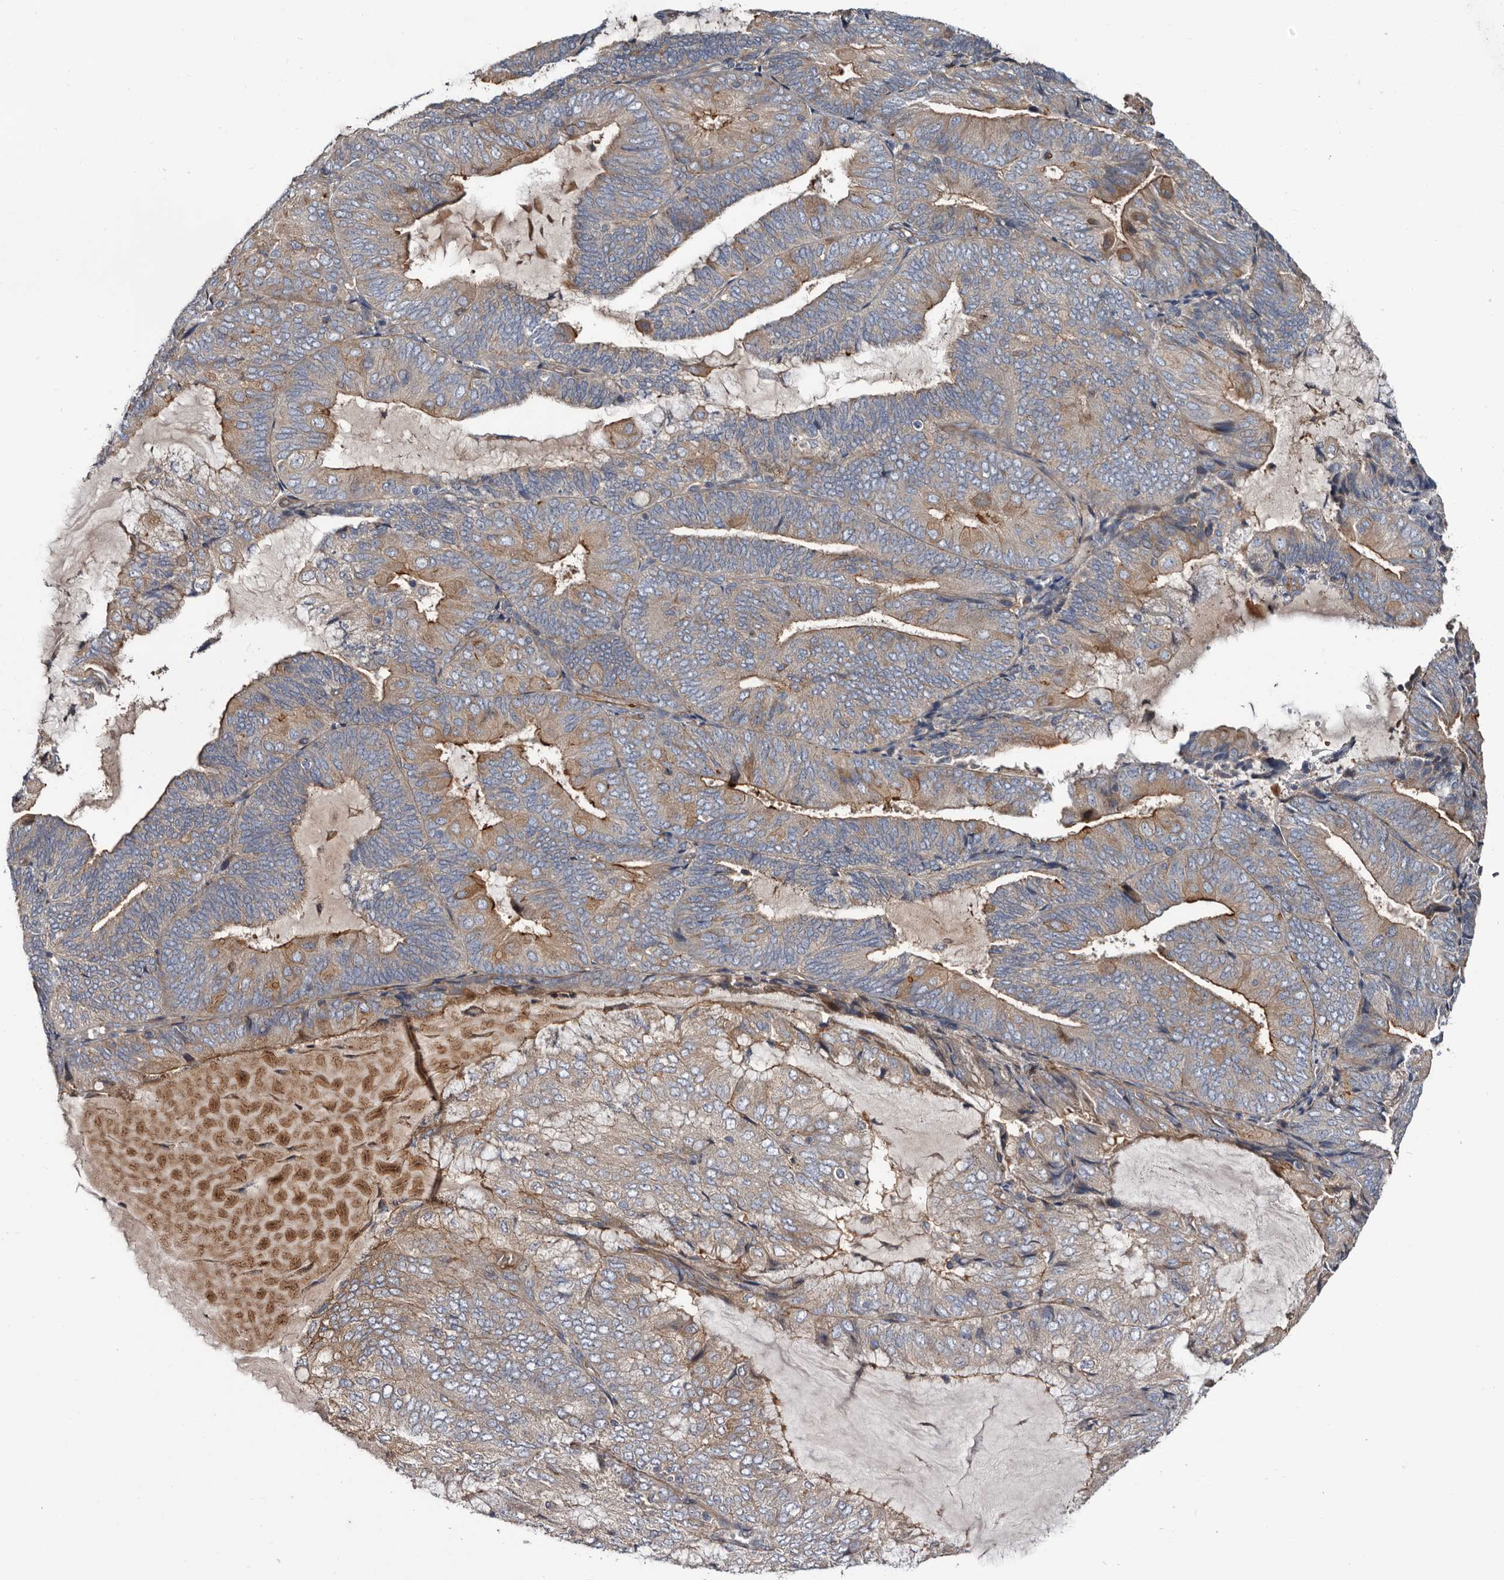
{"staining": {"intensity": "moderate", "quantity": "25%-75%", "location": "cytoplasmic/membranous"}, "tissue": "endometrial cancer", "cell_type": "Tumor cells", "image_type": "cancer", "snomed": [{"axis": "morphology", "description": "Adenocarcinoma, NOS"}, {"axis": "topography", "description": "Endometrium"}], "caption": "Immunohistochemical staining of human endometrial cancer (adenocarcinoma) demonstrates medium levels of moderate cytoplasmic/membranous protein staining in approximately 25%-75% of tumor cells.", "gene": "TSPAN17", "patient": {"sex": "female", "age": 81}}